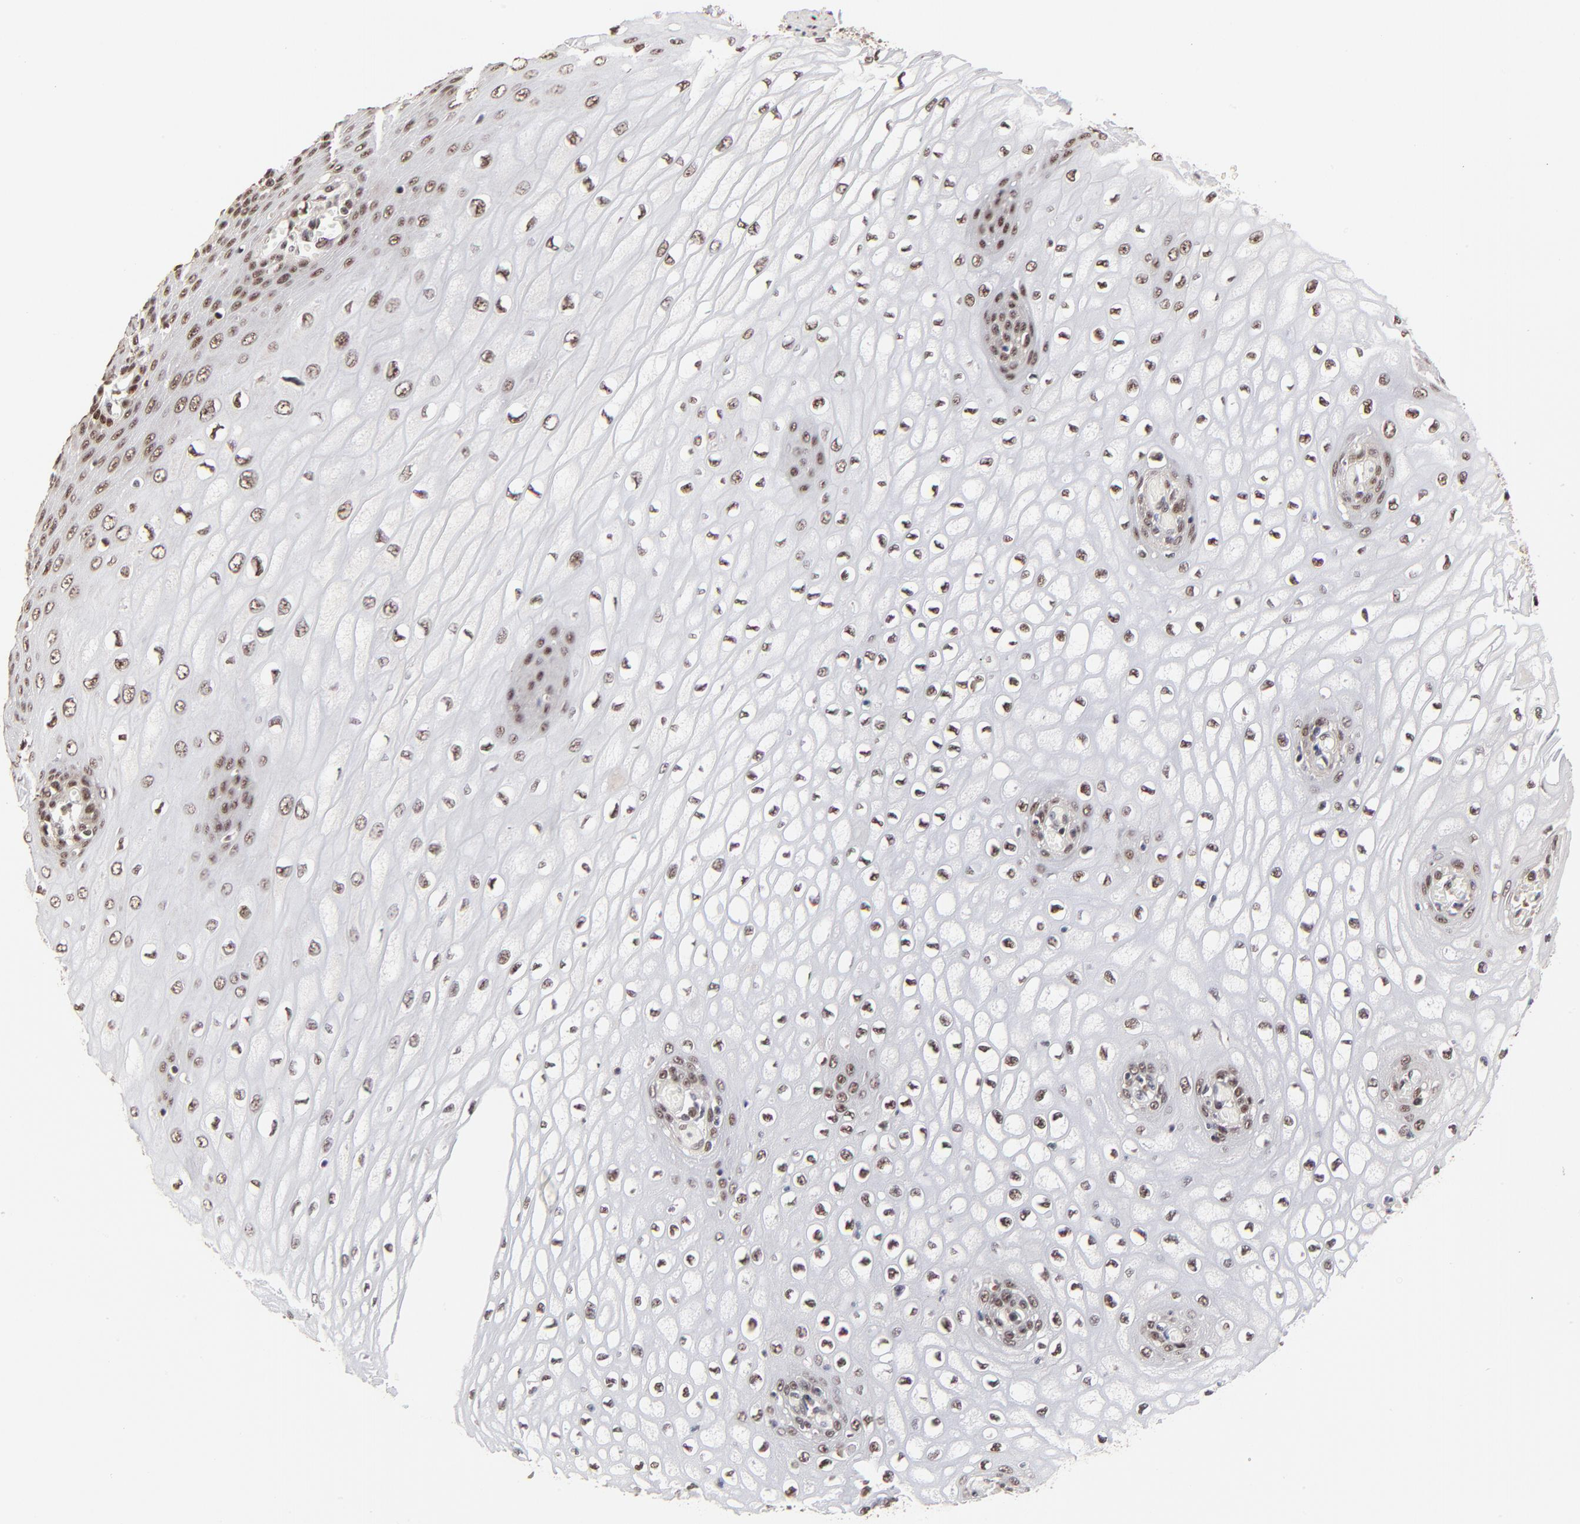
{"staining": {"intensity": "strong", "quantity": "25%-75%", "location": "nuclear"}, "tissue": "esophagus", "cell_type": "Squamous epithelial cells", "image_type": "normal", "snomed": [{"axis": "morphology", "description": "Normal tissue, NOS"}, {"axis": "topography", "description": "Esophagus"}], "caption": "A histopathology image showing strong nuclear expression in approximately 25%-75% of squamous epithelial cells in unremarkable esophagus, as visualized by brown immunohistochemical staining.", "gene": "RBM22", "patient": {"sex": "male", "age": 65}}